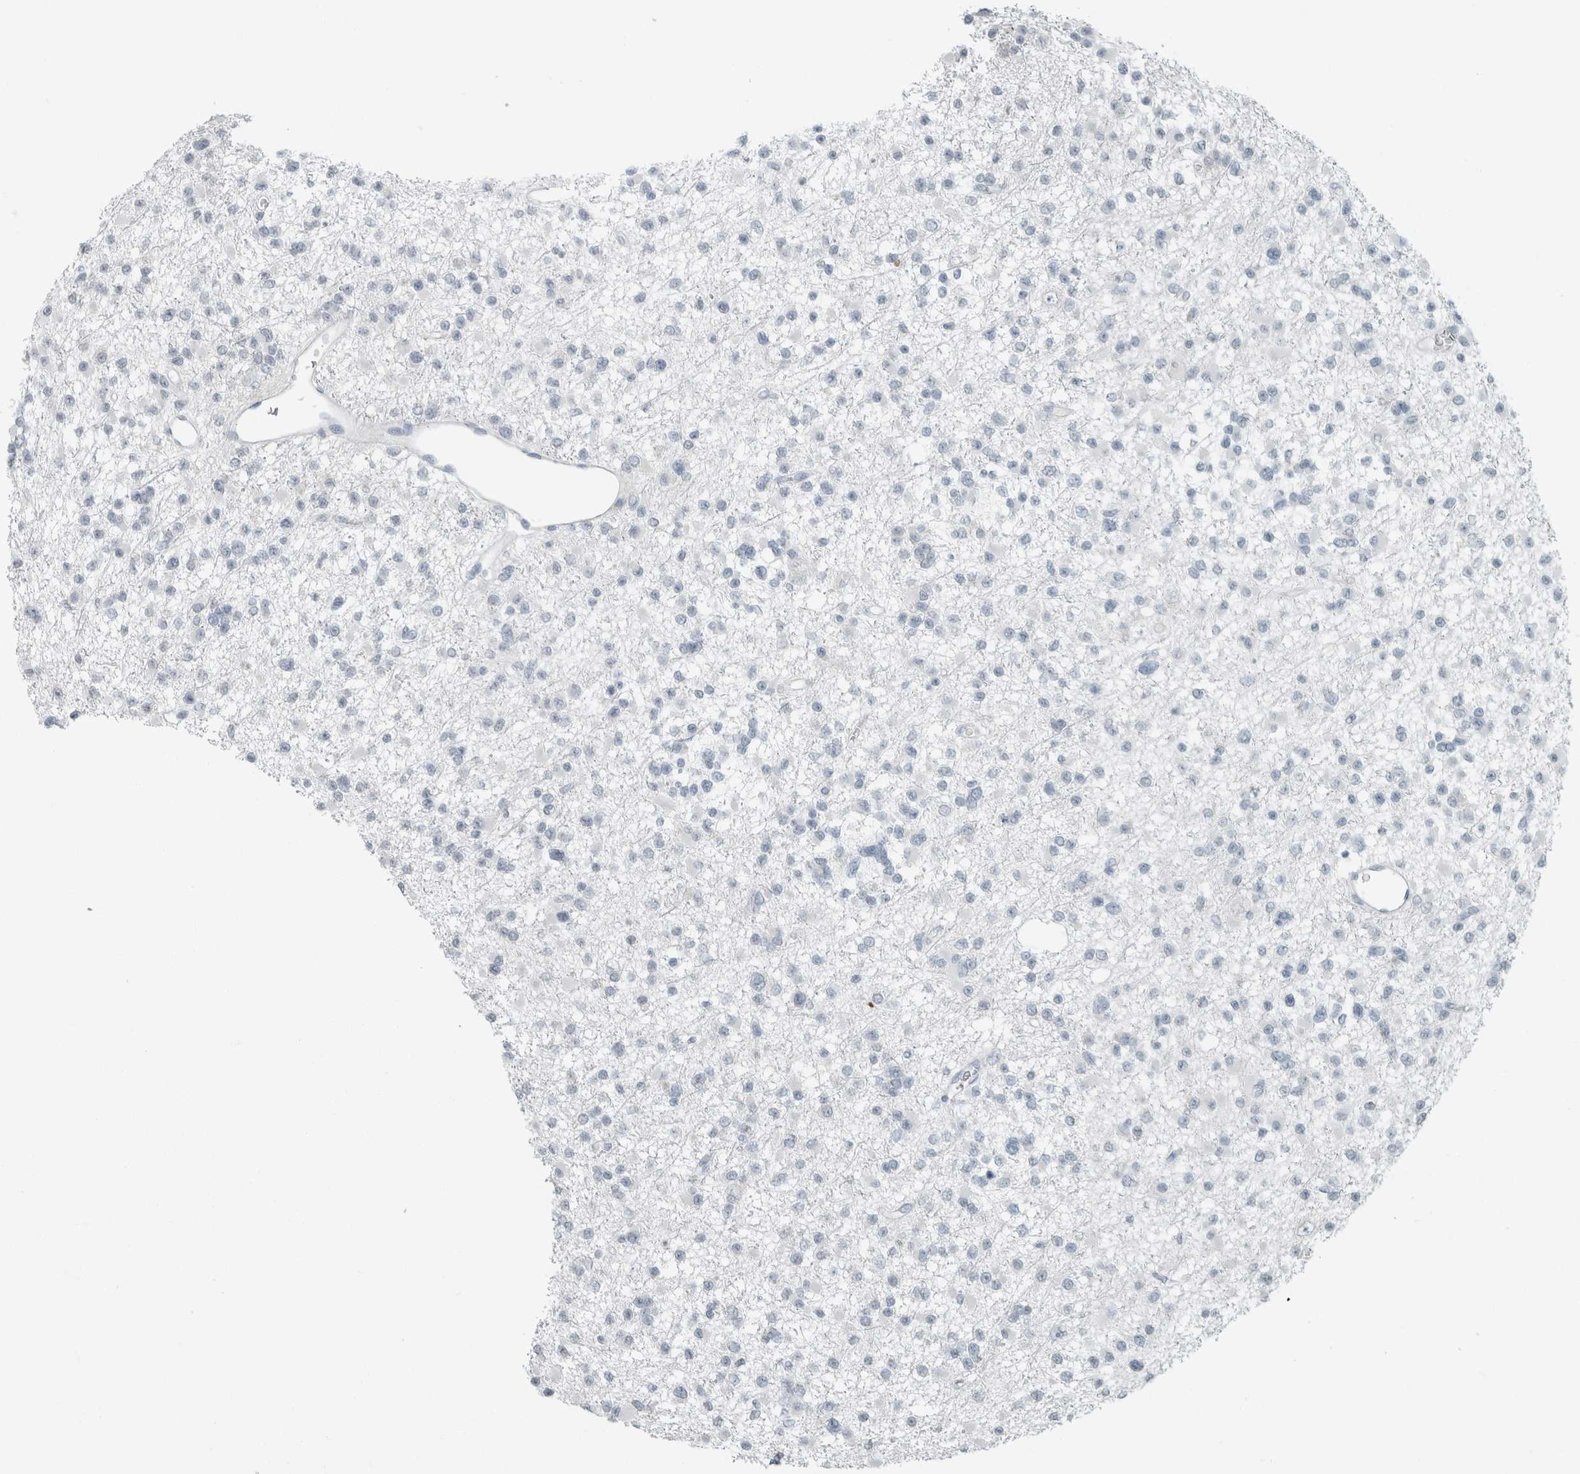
{"staining": {"intensity": "negative", "quantity": "none", "location": "none"}, "tissue": "glioma", "cell_type": "Tumor cells", "image_type": "cancer", "snomed": [{"axis": "morphology", "description": "Glioma, malignant, Low grade"}, {"axis": "topography", "description": "Brain"}], "caption": "The immunohistochemistry (IHC) image has no significant expression in tumor cells of malignant low-grade glioma tissue. Brightfield microscopy of IHC stained with DAB (brown) and hematoxylin (blue), captured at high magnification.", "gene": "TRIT1", "patient": {"sex": "female", "age": 22}}